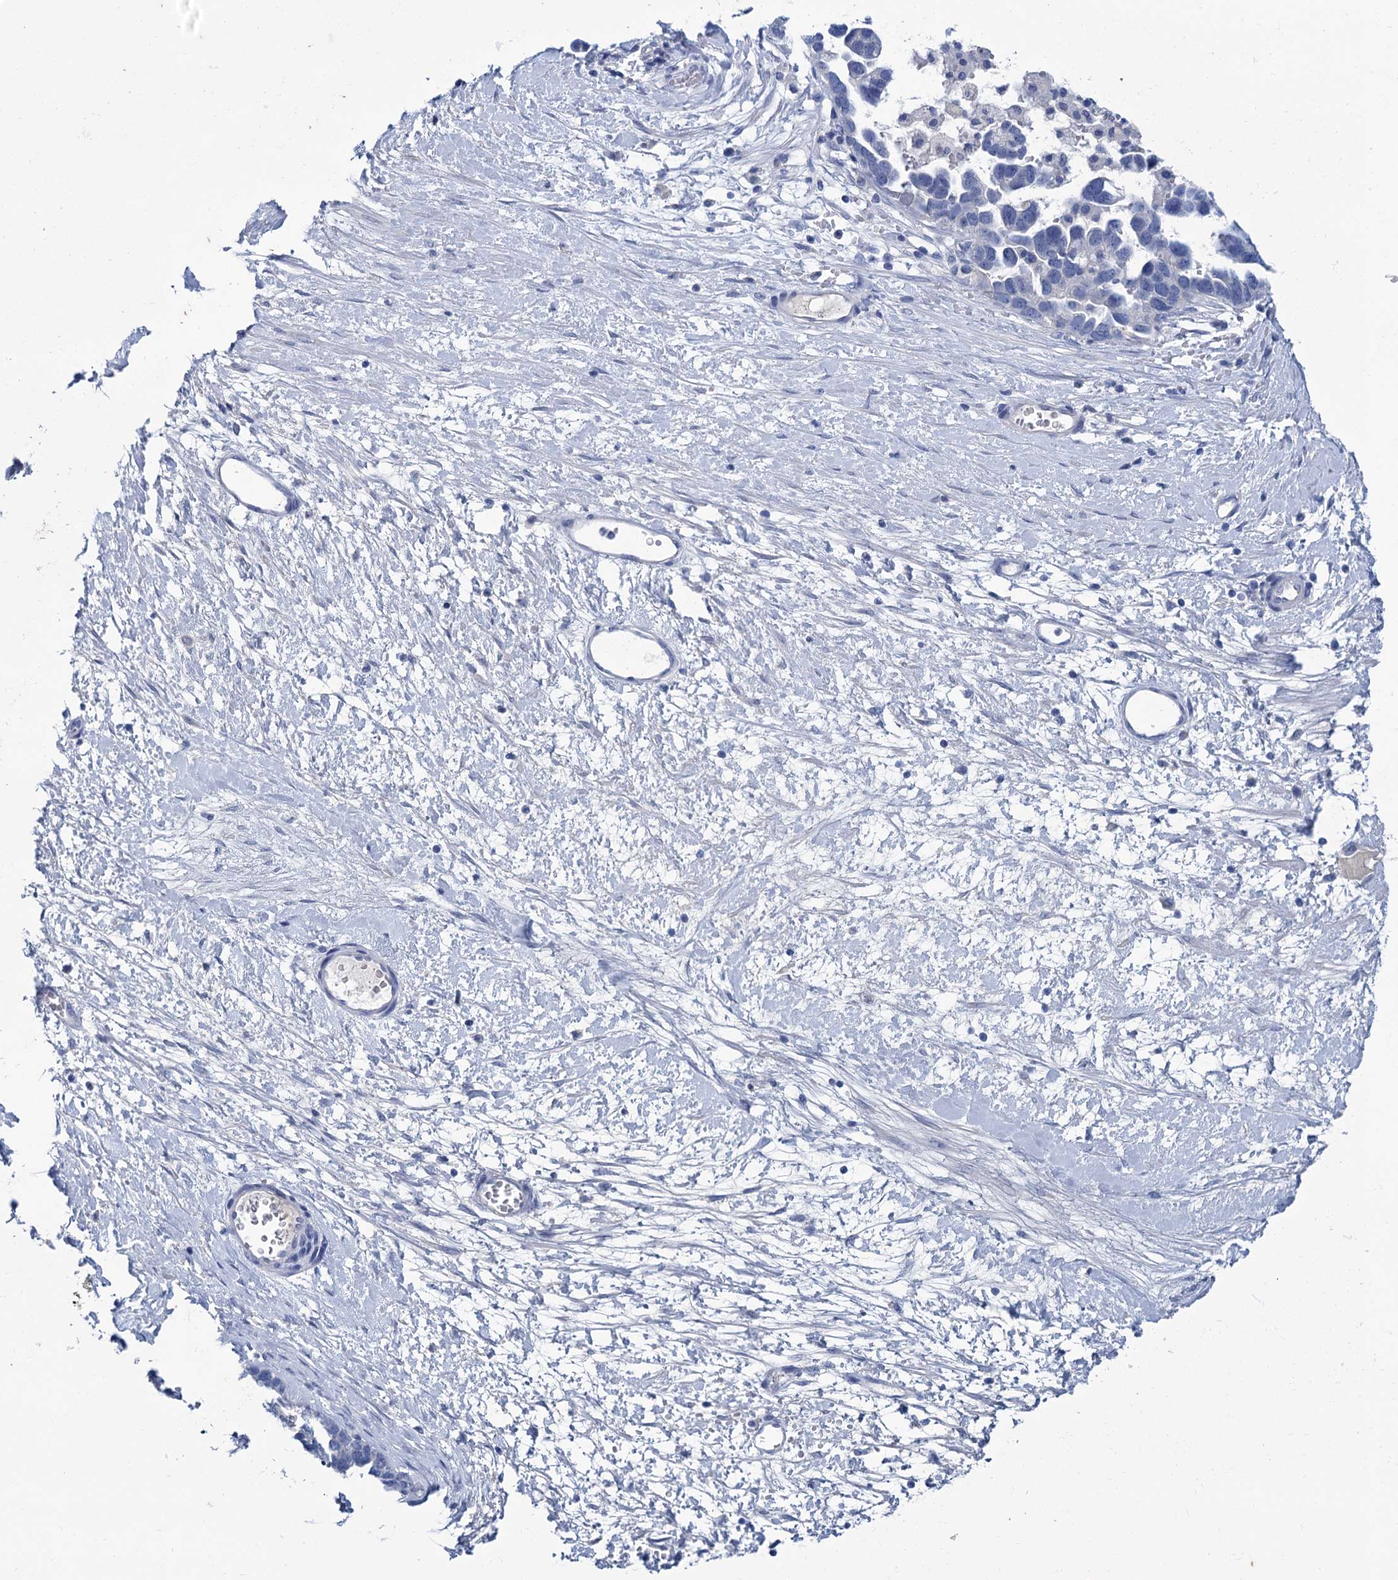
{"staining": {"intensity": "negative", "quantity": "none", "location": "none"}, "tissue": "ovarian cancer", "cell_type": "Tumor cells", "image_type": "cancer", "snomed": [{"axis": "morphology", "description": "Cystadenocarcinoma, serous, NOS"}, {"axis": "topography", "description": "Ovary"}], "caption": "Immunohistochemical staining of human ovarian cancer displays no significant staining in tumor cells.", "gene": "MYOZ3", "patient": {"sex": "female", "age": 54}}